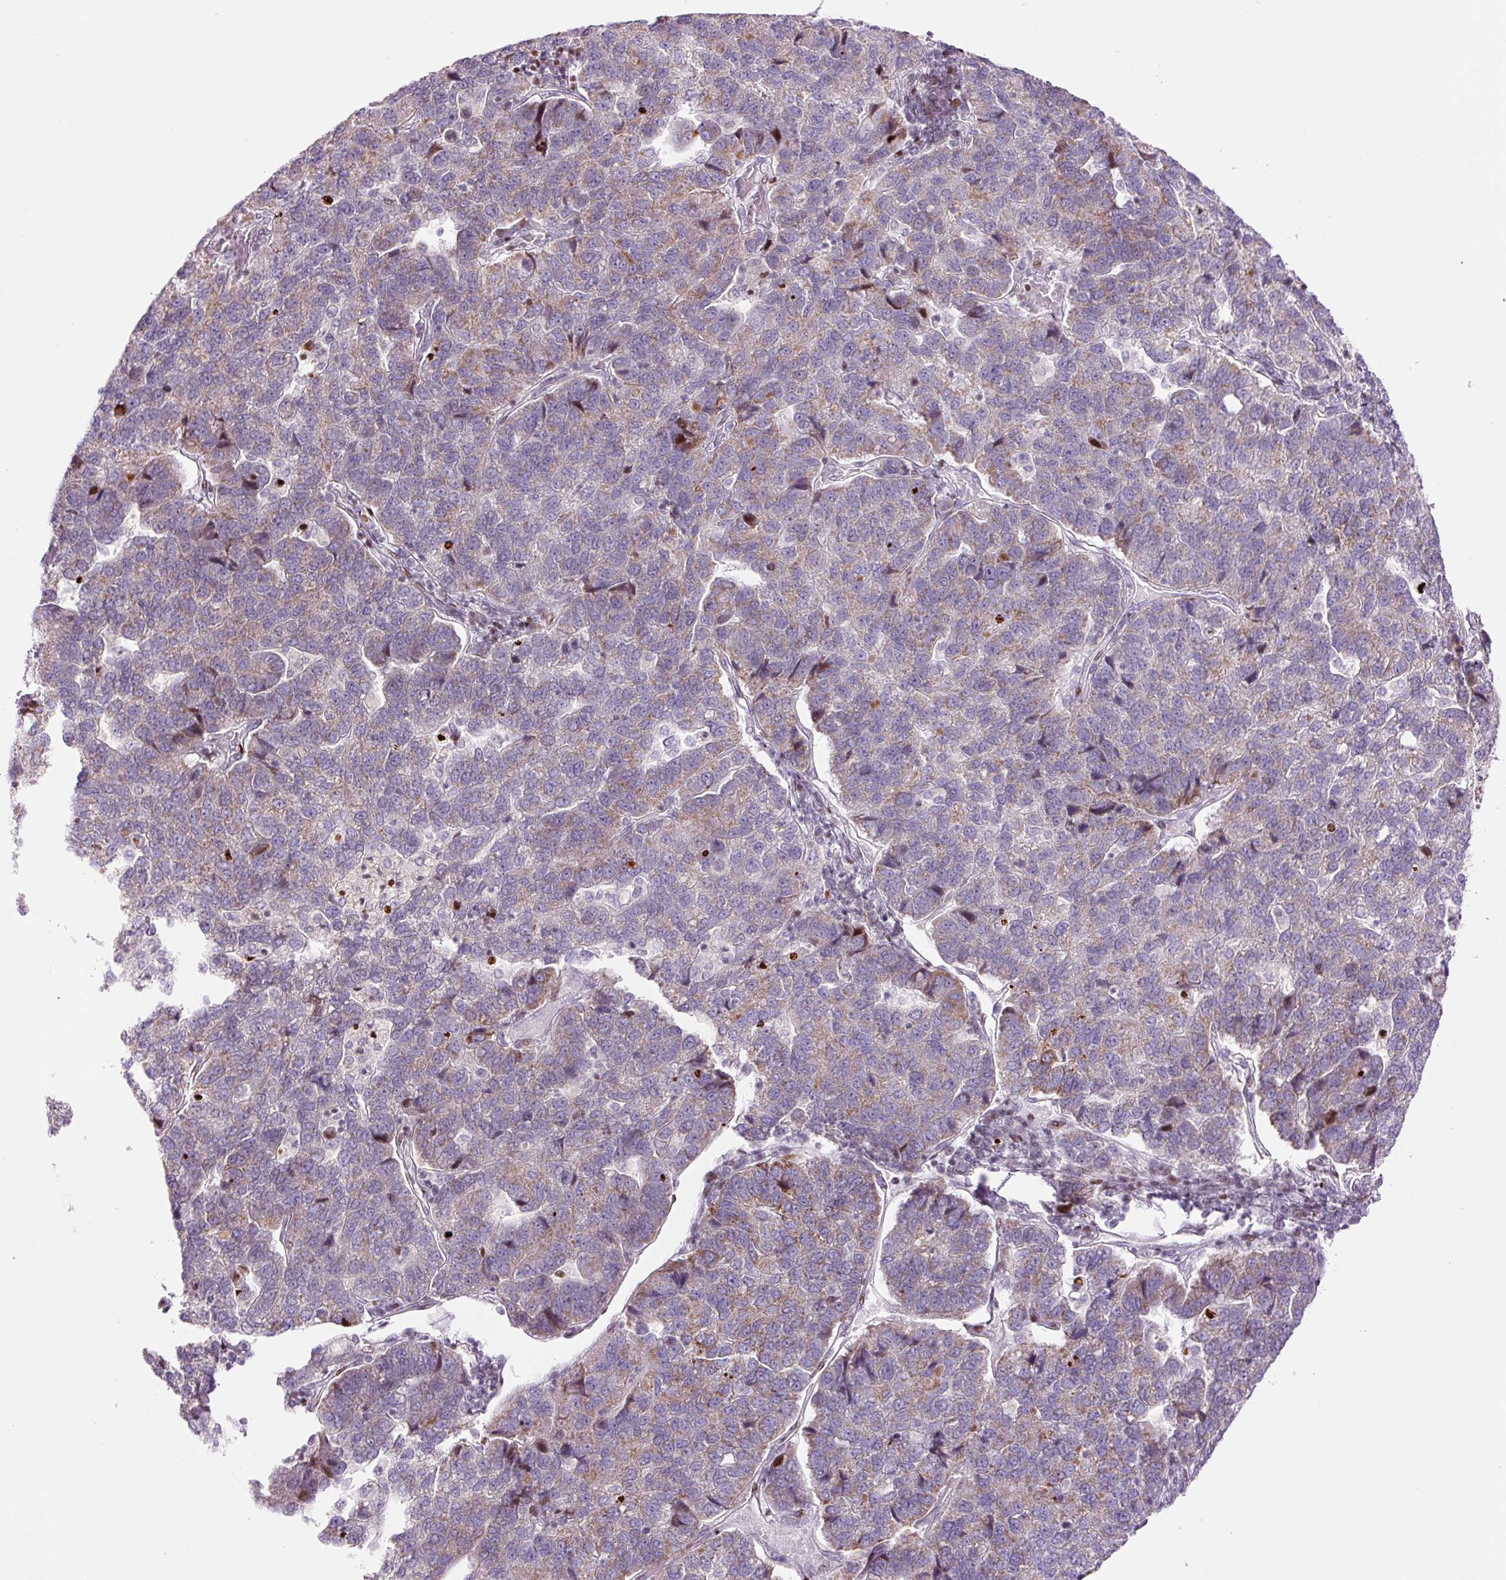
{"staining": {"intensity": "moderate", "quantity": "25%-75%", "location": "cytoplasmic/membranous"}, "tissue": "pancreatic cancer", "cell_type": "Tumor cells", "image_type": "cancer", "snomed": [{"axis": "morphology", "description": "Adenocarcinoma, NOS"}, {"axis": "topography", "description": "Pancreas"}], "caption": "Immunohistochemistry of human adenocarcinoma (pancreatic) reveals medium levels of moderate cytoplasmic/membranous expression in about 25%-75% of tumor cells.", "gene": "TMEM177", "patient": {"sex": "female", "age": 61}}